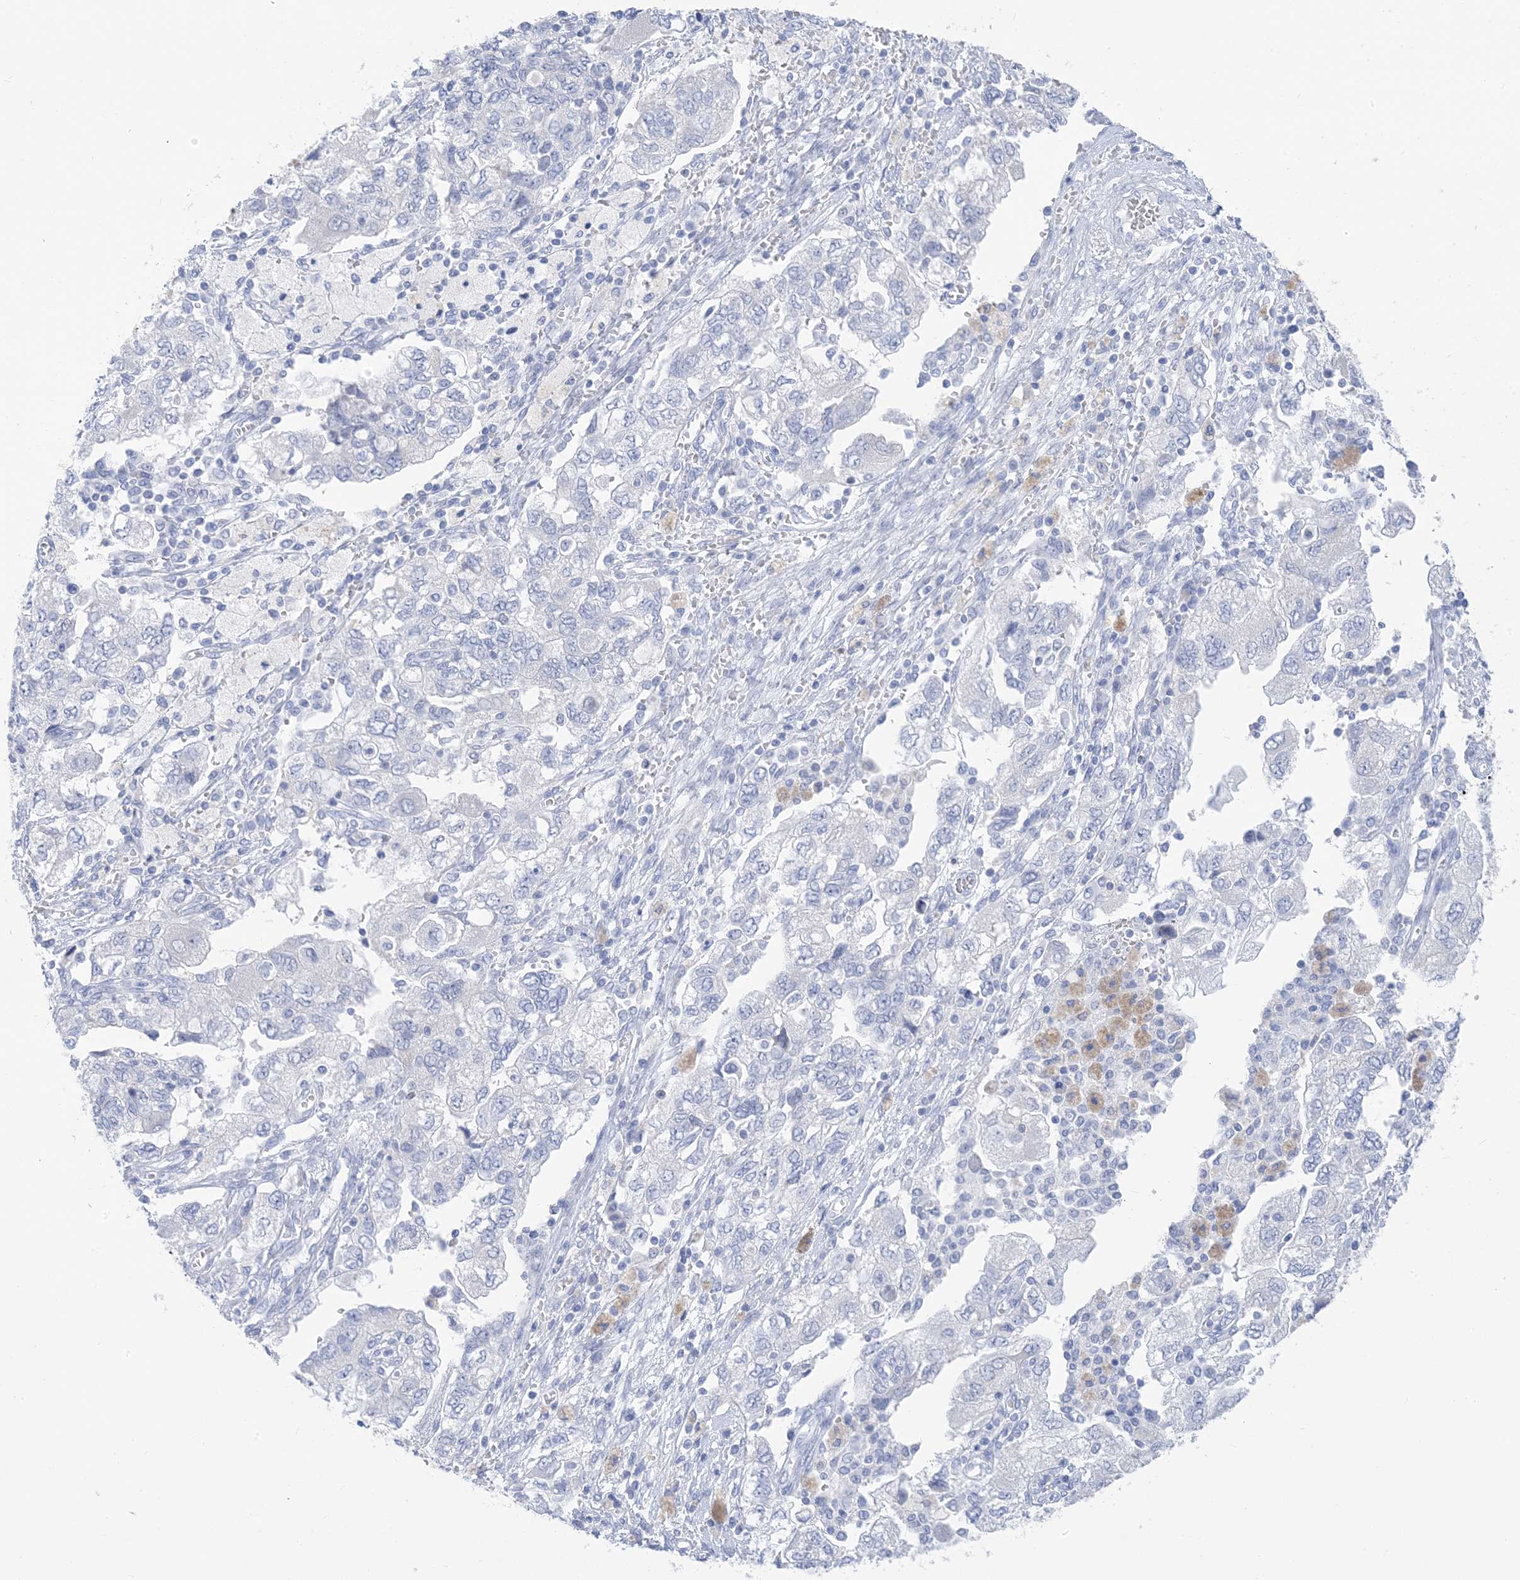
{"staining": {"intensity": "negative", "quantity": "none", "location": "none"}, "tissue": "ovarian cancer", "cell_type": "Tumor cells", "image_type": "cancer", "snomed": [{"axis": "morphology", "description": "Carcinoma, NOS"}, {"axis": "morphology", "description": "Cystadenocarcinoma, serous, NOS"}, {"axis": "topography", "description": "Ovary"}], "caption": "Human serous cystadenocarcinoma (ovarian) stained for a protein using immunohistochemistry (IHC) exhibits no staining in tumor cells.", "gene": "SH3YL1", "patient": {"sex": "female", "age": 69}}